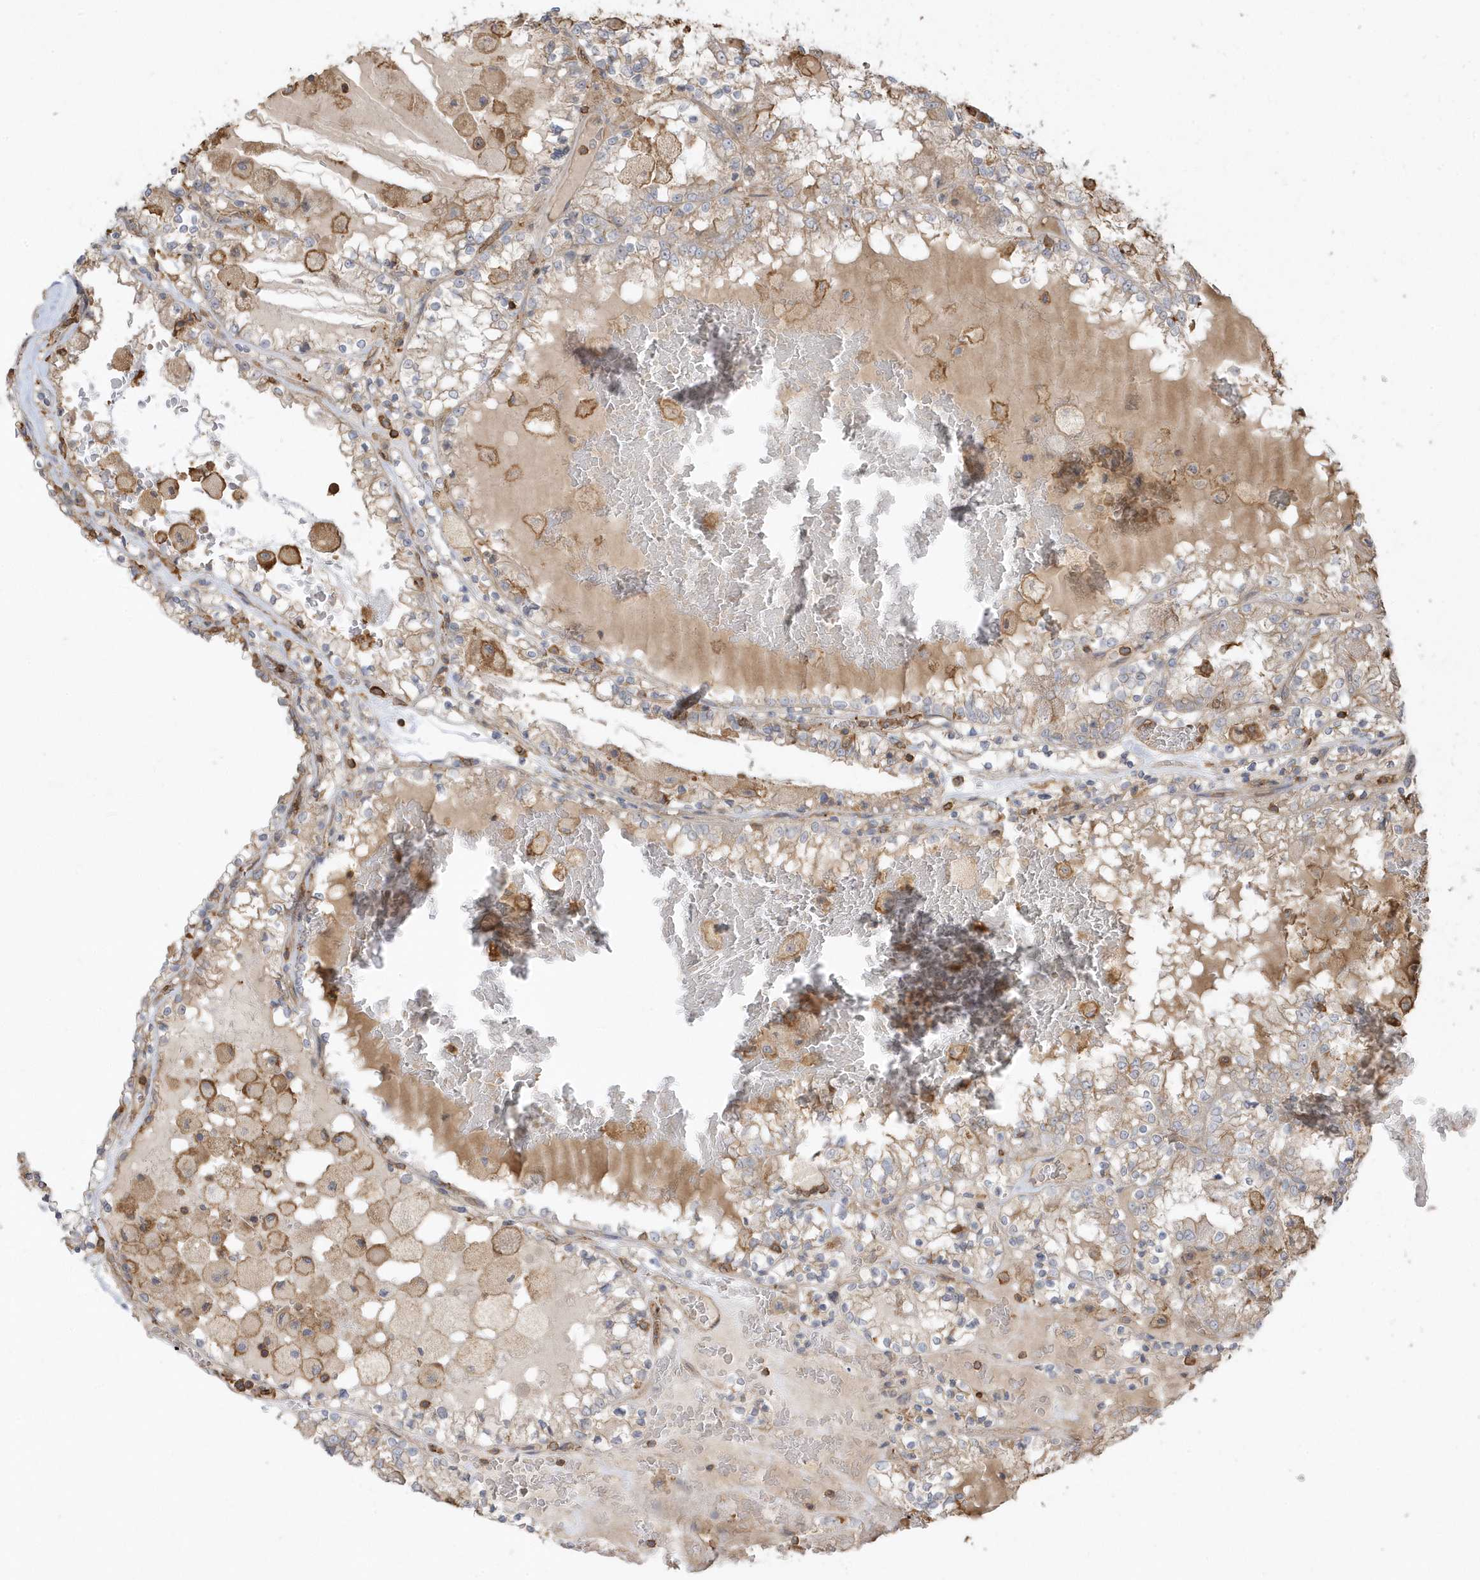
{"staining": {"intensity": "weak", "quantity": "25%-75%", "location": "cytoplasmic/membranous"}, "tissue": "renal cancer", "cell_type": "Tumor cells", "image_type": "cancer", "snomed": [{"axis": "morphology", "description": "Adenocarcinoma, NOS"}, {"axis": "topography", "description": "Kidney"}], "caption": "This is an image of immunohistochemistry staining of renal adenocarcinoma, which shows weak positivity in the cytoplasmic/membranous of tumor cells.", "gene": "ZBTB8A", "patient": {"sex": "female", "age": 56}}